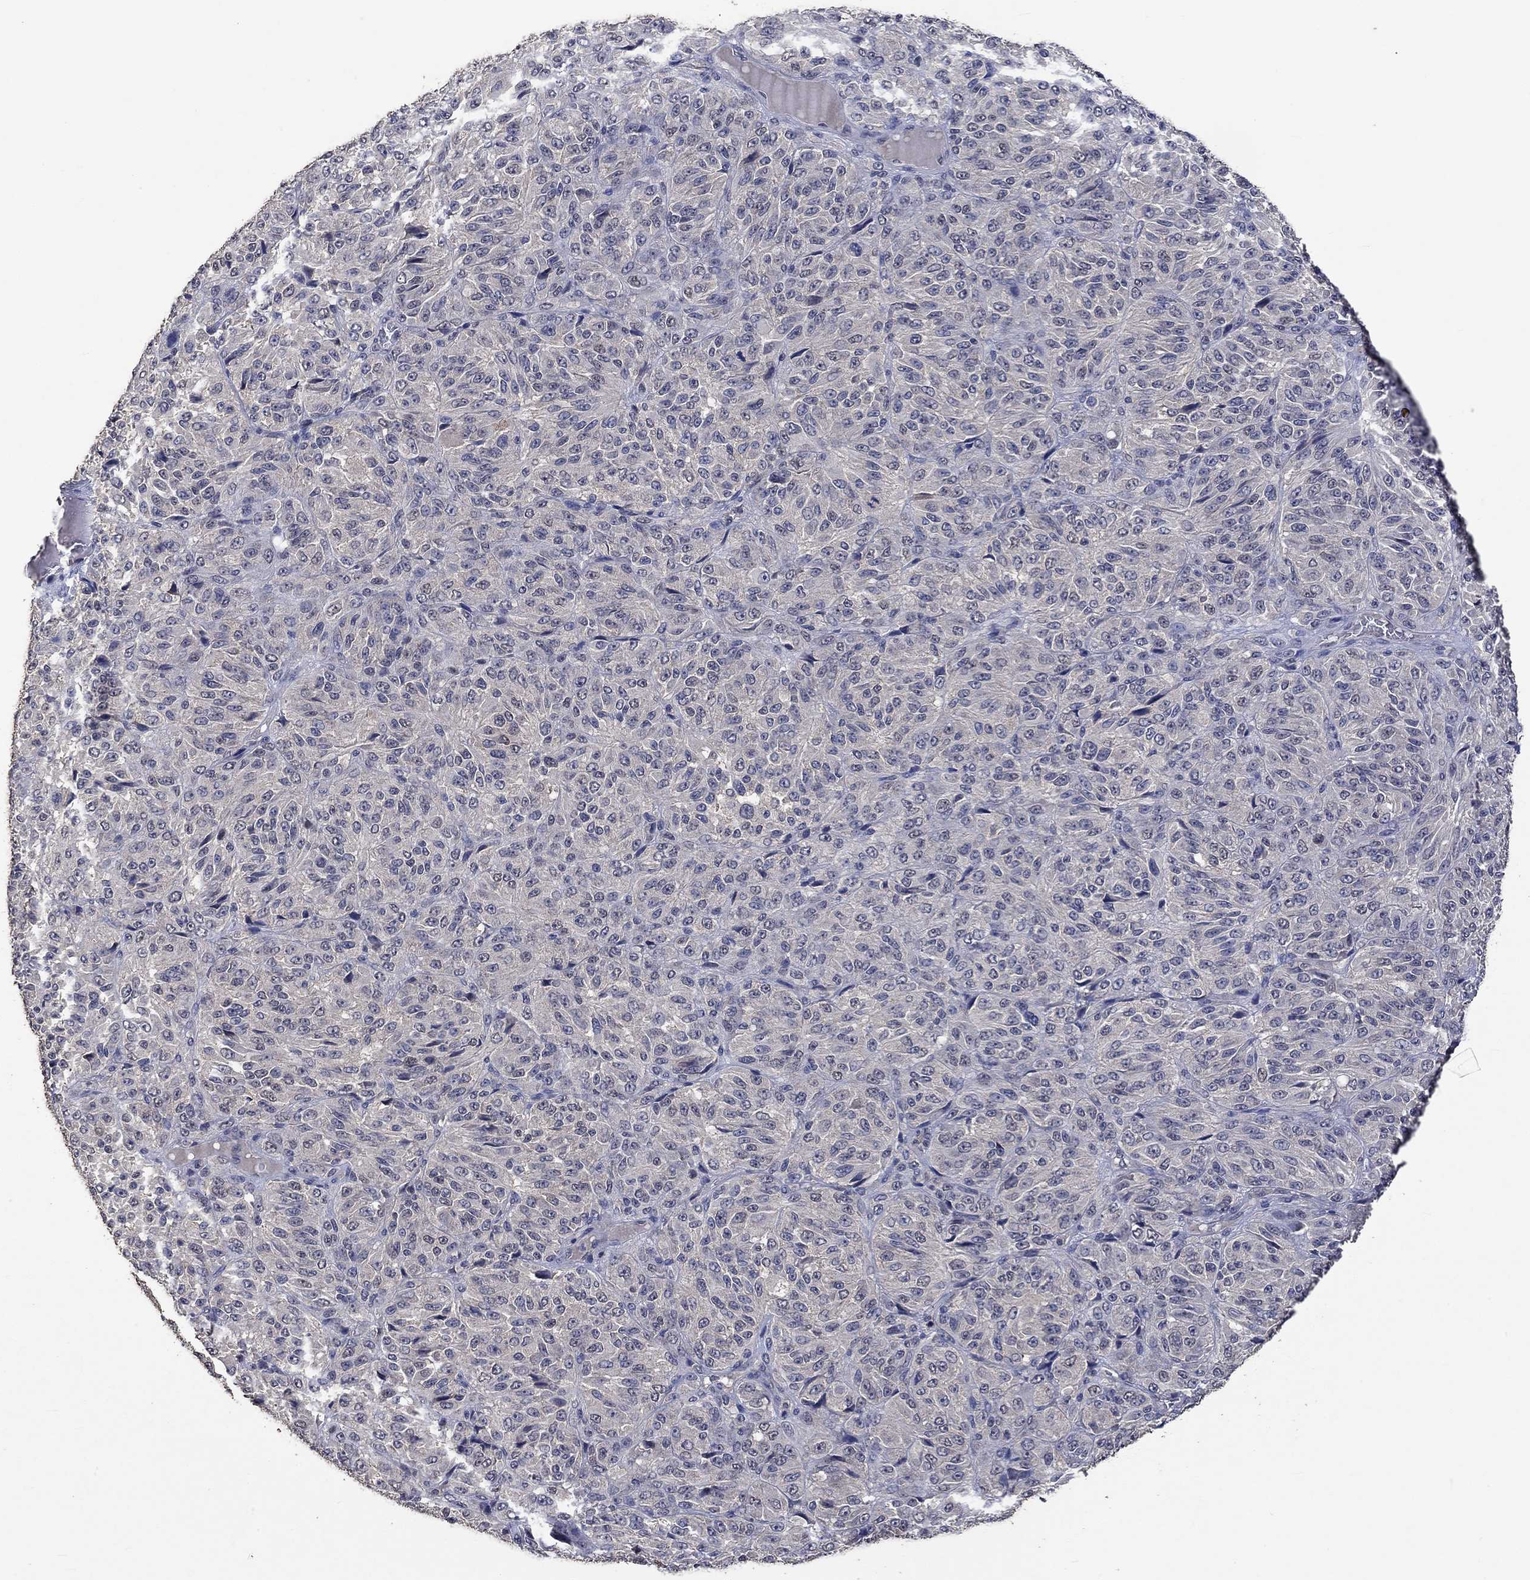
{"staining": {"intensity": "negative", "quantity": "none", "location": "none"}, "tissue": "melanoma", "cell_type": "Tumor cells", "image_type": "cancer", "snomed": [{"axis": "morphology", "description": "Malignant melanoma, Metastatic site"}, {"axis": "topography", "description": "Brain"}], "caption": "Immunohistochemistry of human malignant melanoma (metastatic site) exhibits no positivity in tumor cells.", "gene": "PTPN20", "patient": {"sex": "female", "age": 56}}